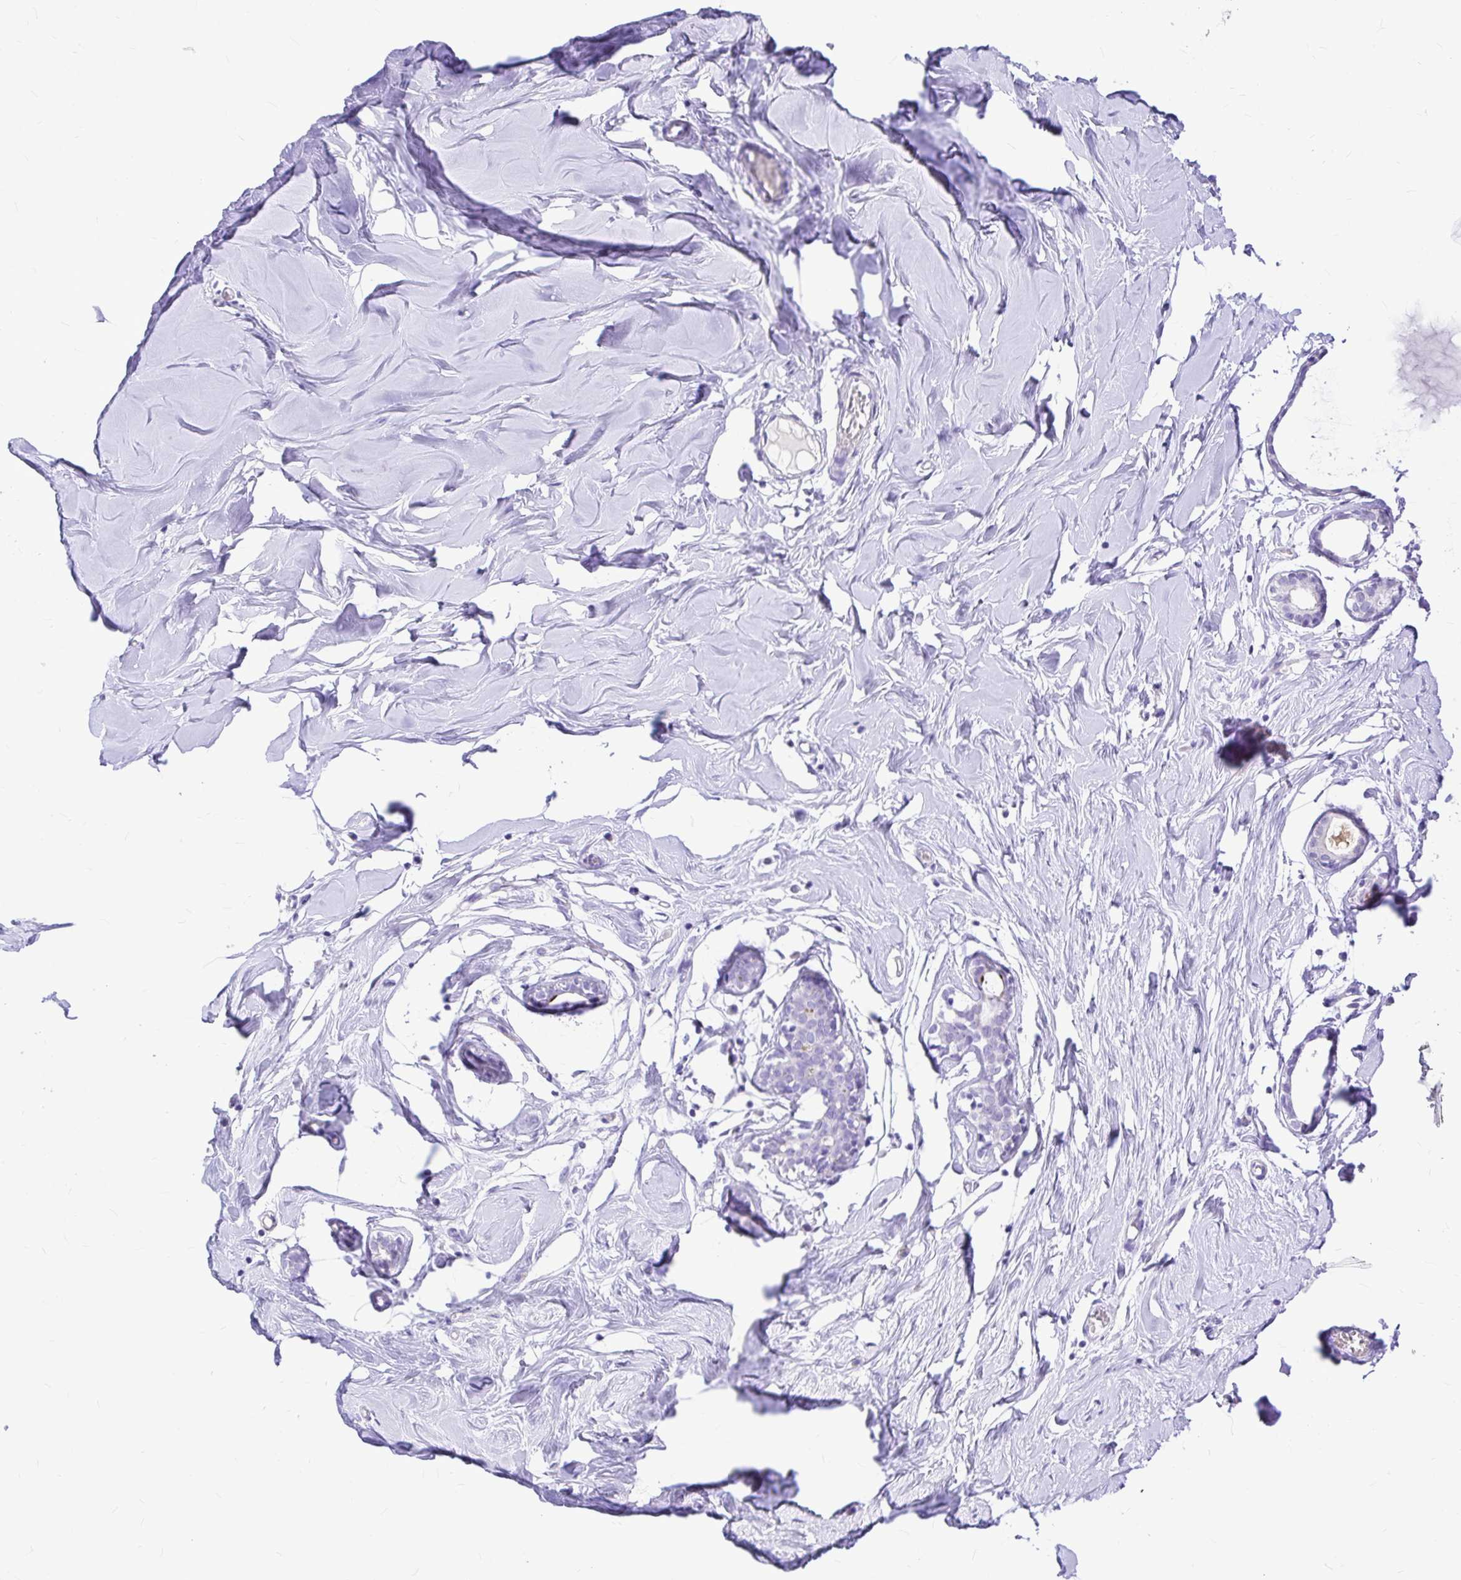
{"staining": {"intensity": "negative", "quantity": "none", "location": "none"}, "tissue": "breast", "cell_type": "Adipocytes", "image_type": "normal", "snomed": [{"axis": "morphology", "description": "Normal tissue, NOS"}, {"axis": "topography", "description": "Breast"}], "caption": "Micrograph shows no significant protein positivity in adipocytes of benign breast.", "gene": "CLEC1B", "patient": {"sex": "female", "age": 27}}